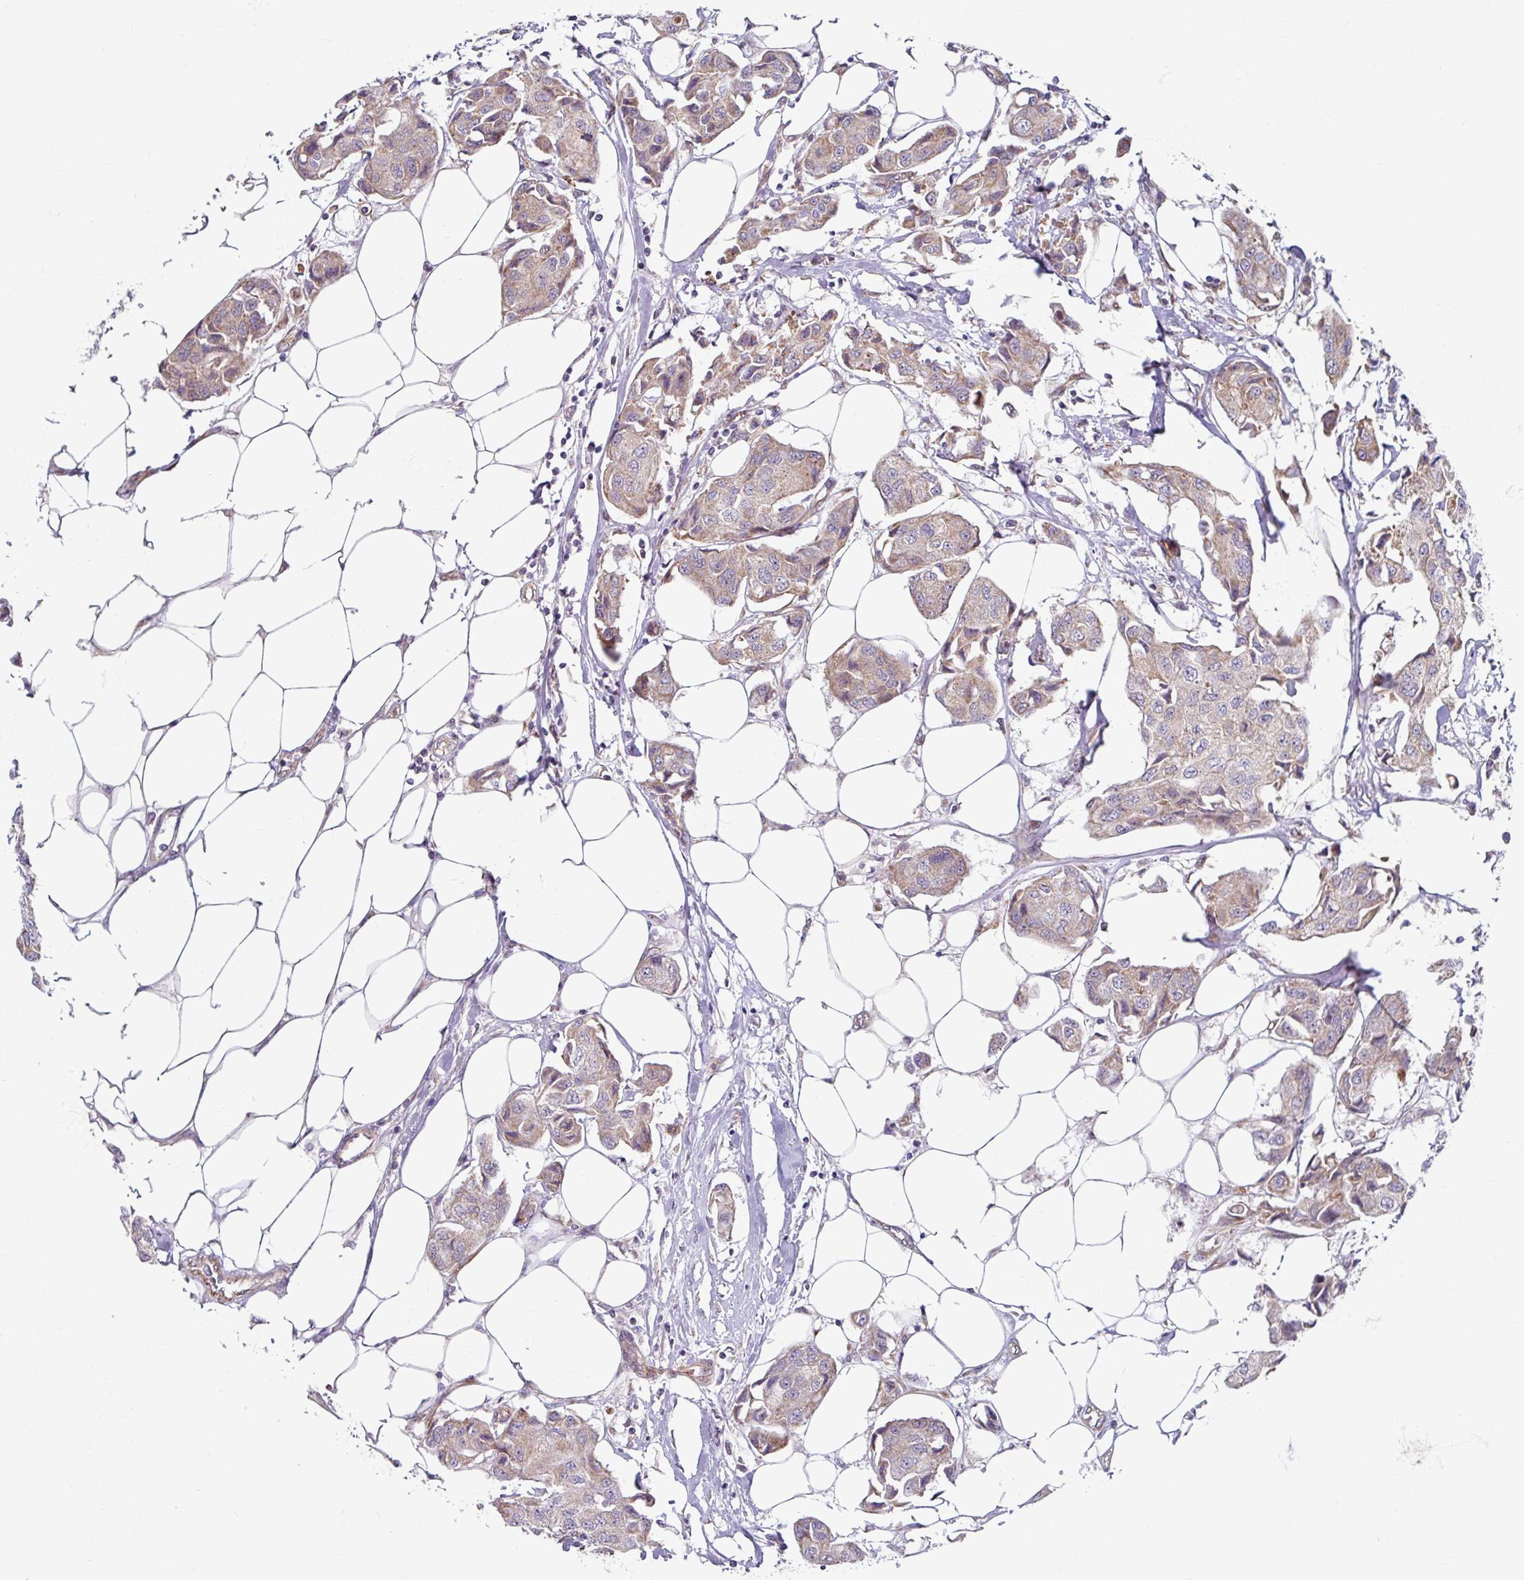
{"staining": {"intensity": "moderate", "quantity": "<25%", "location": "cytoplasmic/membranous"}, "tissue": "breast cancer", "cell_type": "Tumor cells", "image_type": "cancer", "snomed": [{"axis": "morphology", "description": "Duct carcinoma"}, {"axis": "topography", "description": "Breast"}, {"axis": "topography", "description": "Lymph node"}], "caption": "This micrograph displays immunohistochemistry (IHC) staining of breast cancer (infiltrating ductal carcinoma), with low moderate cytoplasmic/membranous positivity in about <25% of tumor cells.", "gene": "DAAM2", "patient": {"sex": "female", "age": 80}}